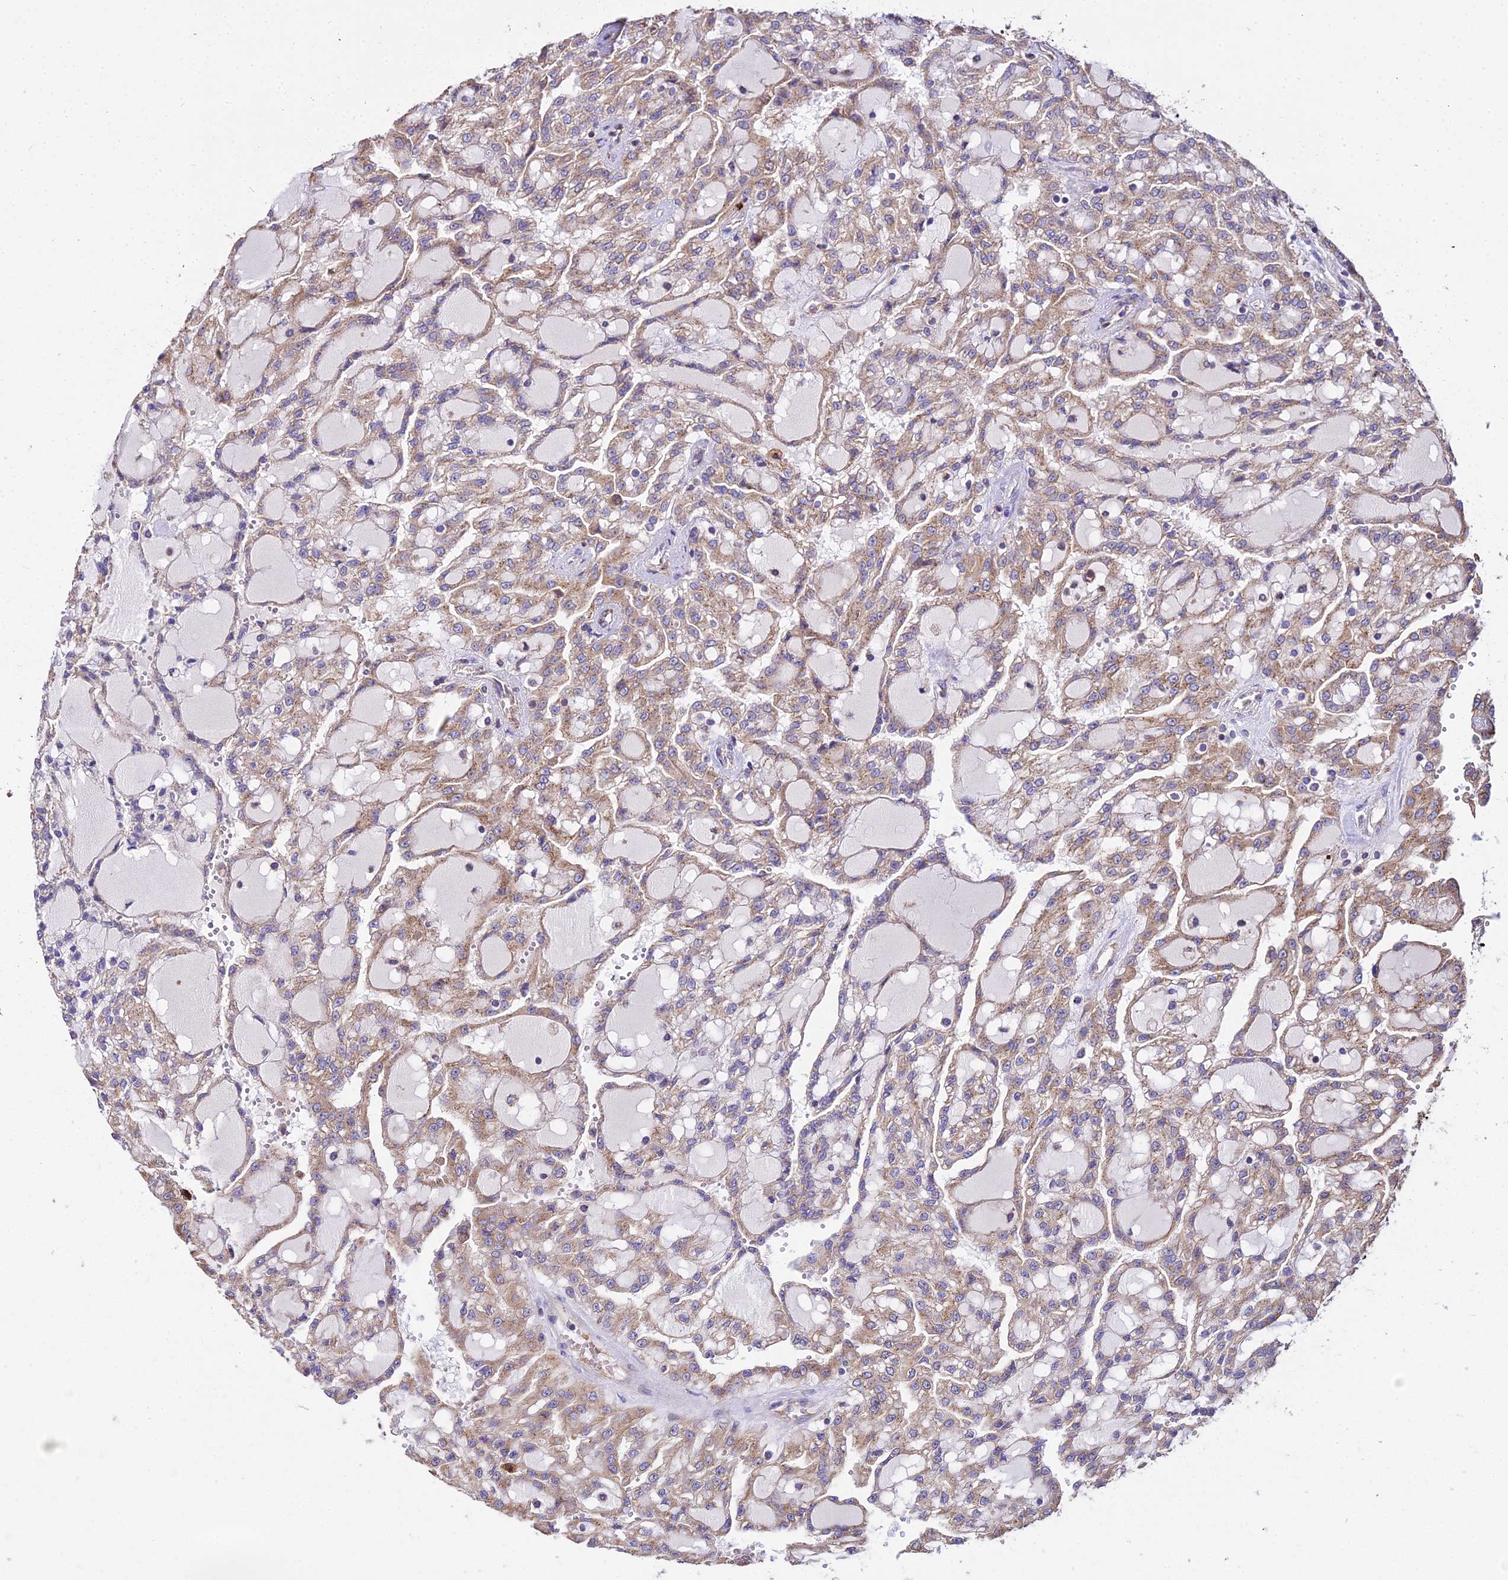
{"staining": {"intensity": "moderate", "quantity": ">75%", "location": "cytoplasmic/membranous"}, "tissue": "renal cancer", "cell_type": "Tumor cells", "image_type": "cancer", "snomed": [{"axis": "morphology", "description": "Adenocarcinoma, NOS"}, {"axis": "topography", "description": "Kidney"}], "caption": "Immunohistochemistry (IHC) of adenocarcinoma (renal) demonstrates medium levels of moderate cytoplasmic/membranous staining in about >75% of tumor cells.", "gene": "PEX19", "patient": {"sex": "male", "age": 63}}